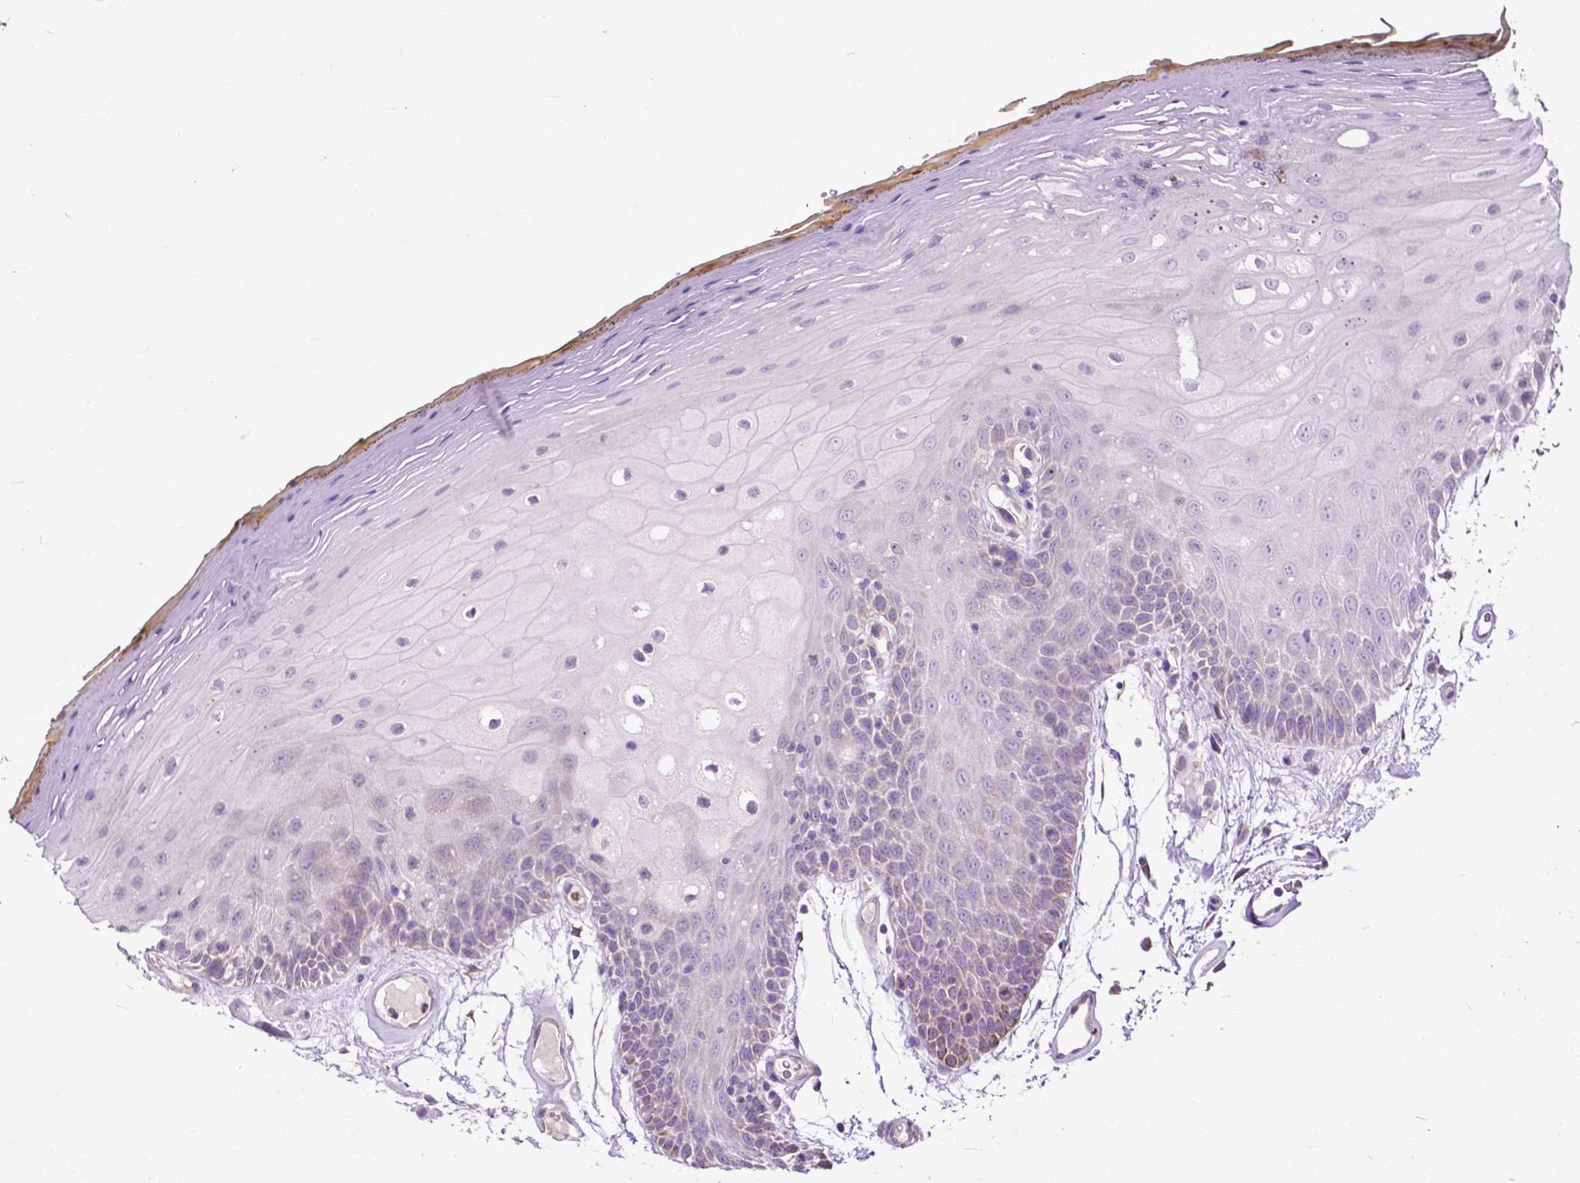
{"staining": {"intensity": "weak", "quantity": "<25%", "location": "cytoplasmic/membranous"}, "tissue": "oral mucosa", "cell_type": "Squamous epithelial cells", "image_type": "normal", "snomed": [{"axis": "morphology", "description": "Normal tissue, NOS"}, {"axis": "morphology", "description": "Squamous cell carcinoma, NOS"}, {"axis": "topography", "description": "Oral tissue"}, {"axis": "topography", "description": "Head-Neck"}], "caption": "An IHC histopathology image of unremarkable oral mucosa is shown. There is no staining in squamous epithelial cells of oral mucosa.", "gene": "THEGL", "patient": {"sex": "male", "age": 52}}